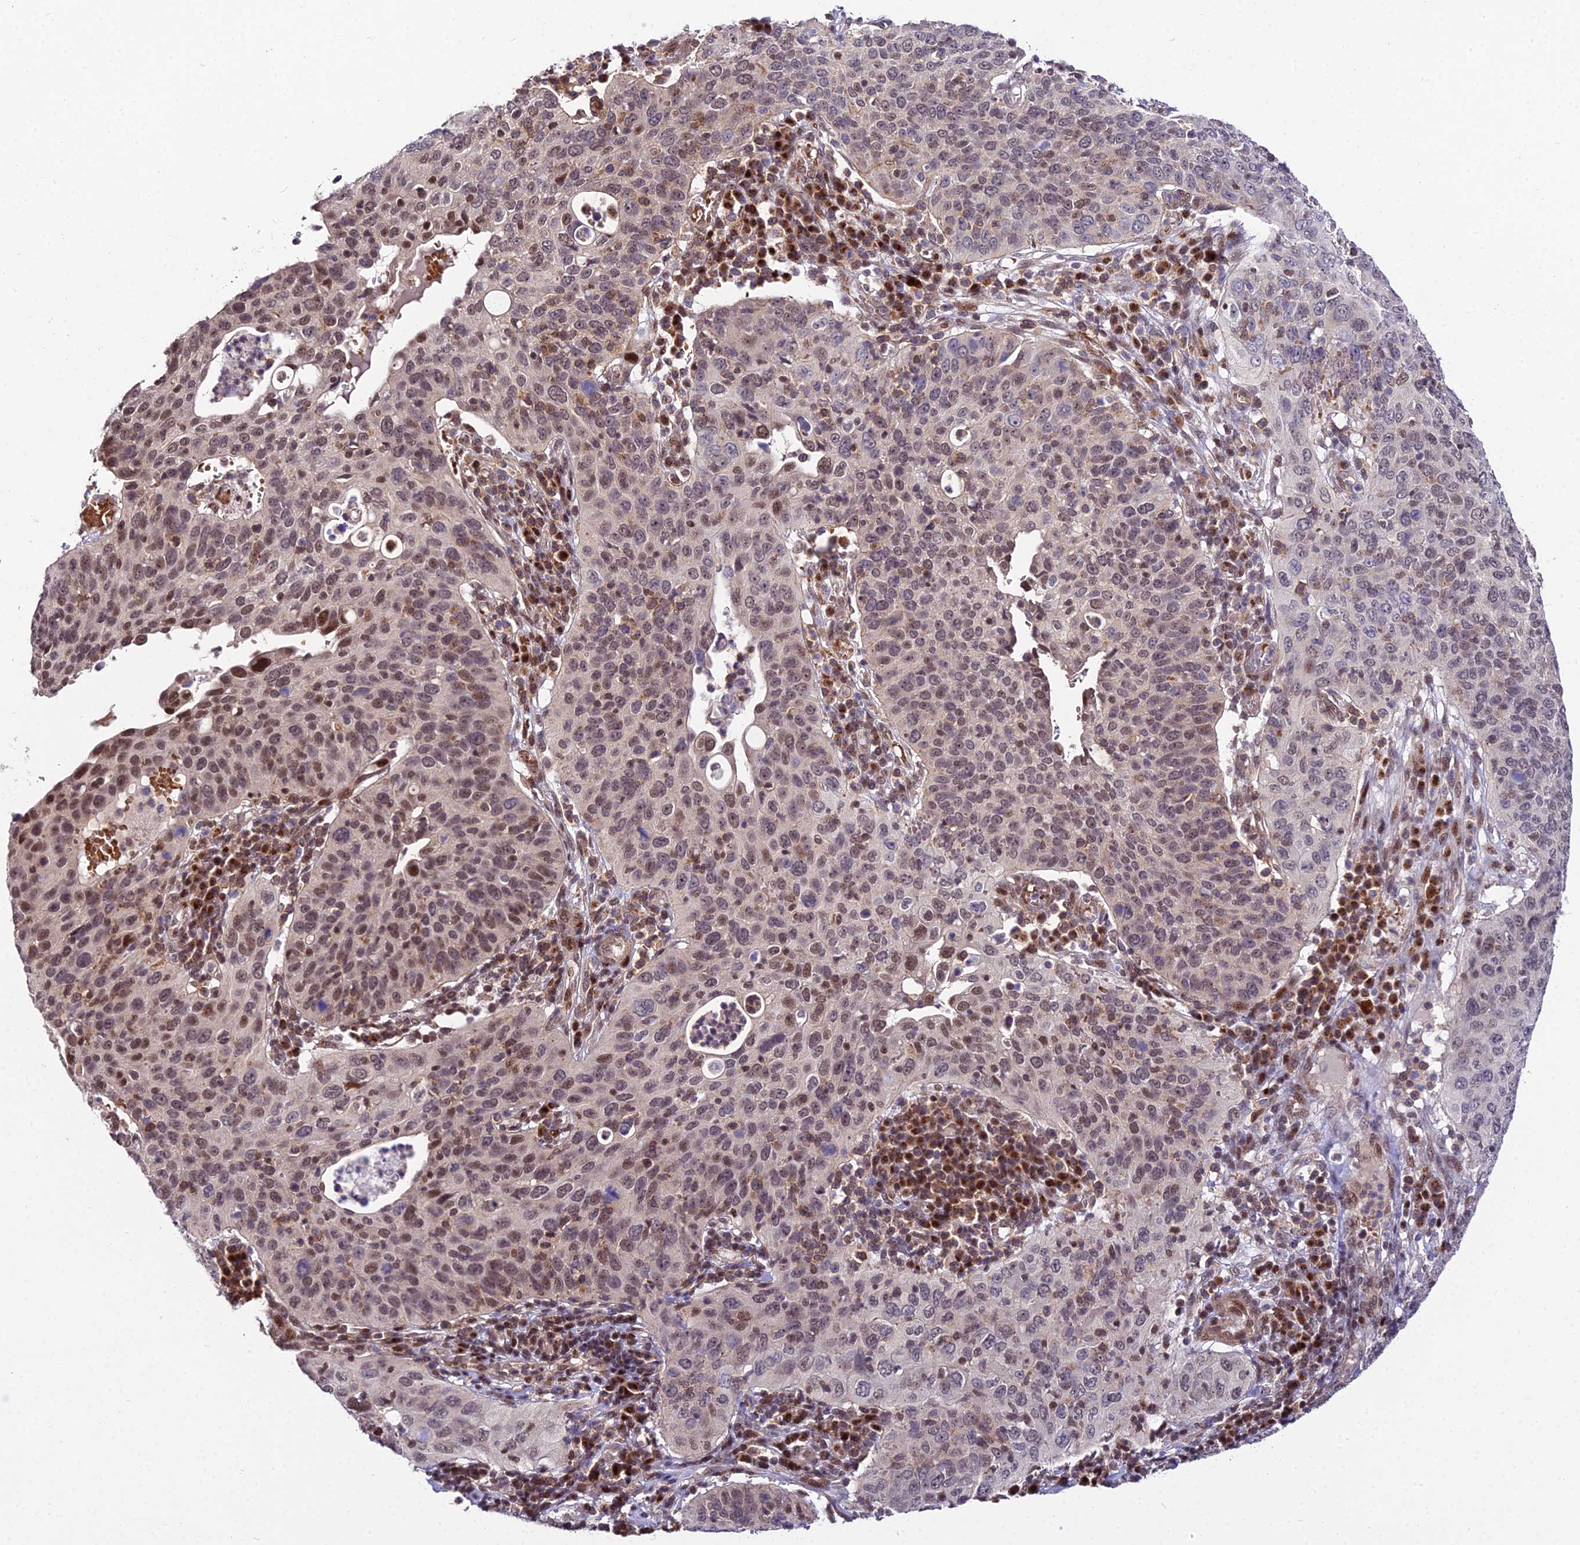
{"staining": {"intensity": "moderate", "quantity": ">75%", "location": "nuclear"}, "tissue": "cervical cancer", "cell_type": "Tumor cells", "image_type": "cancer", "snomed": [{"axis": "morphology", "description": "Squamous cell carcinoma, NOS"}, {"axis": "topography", "description": "Cervix"}], "caption": "Human squamous cell carcinoma (cervical) stained with a protein marker exhibits moderate staining in tumor cells.", "gene": "CIB3", "patient": {"sex": "female", "age": 36}}